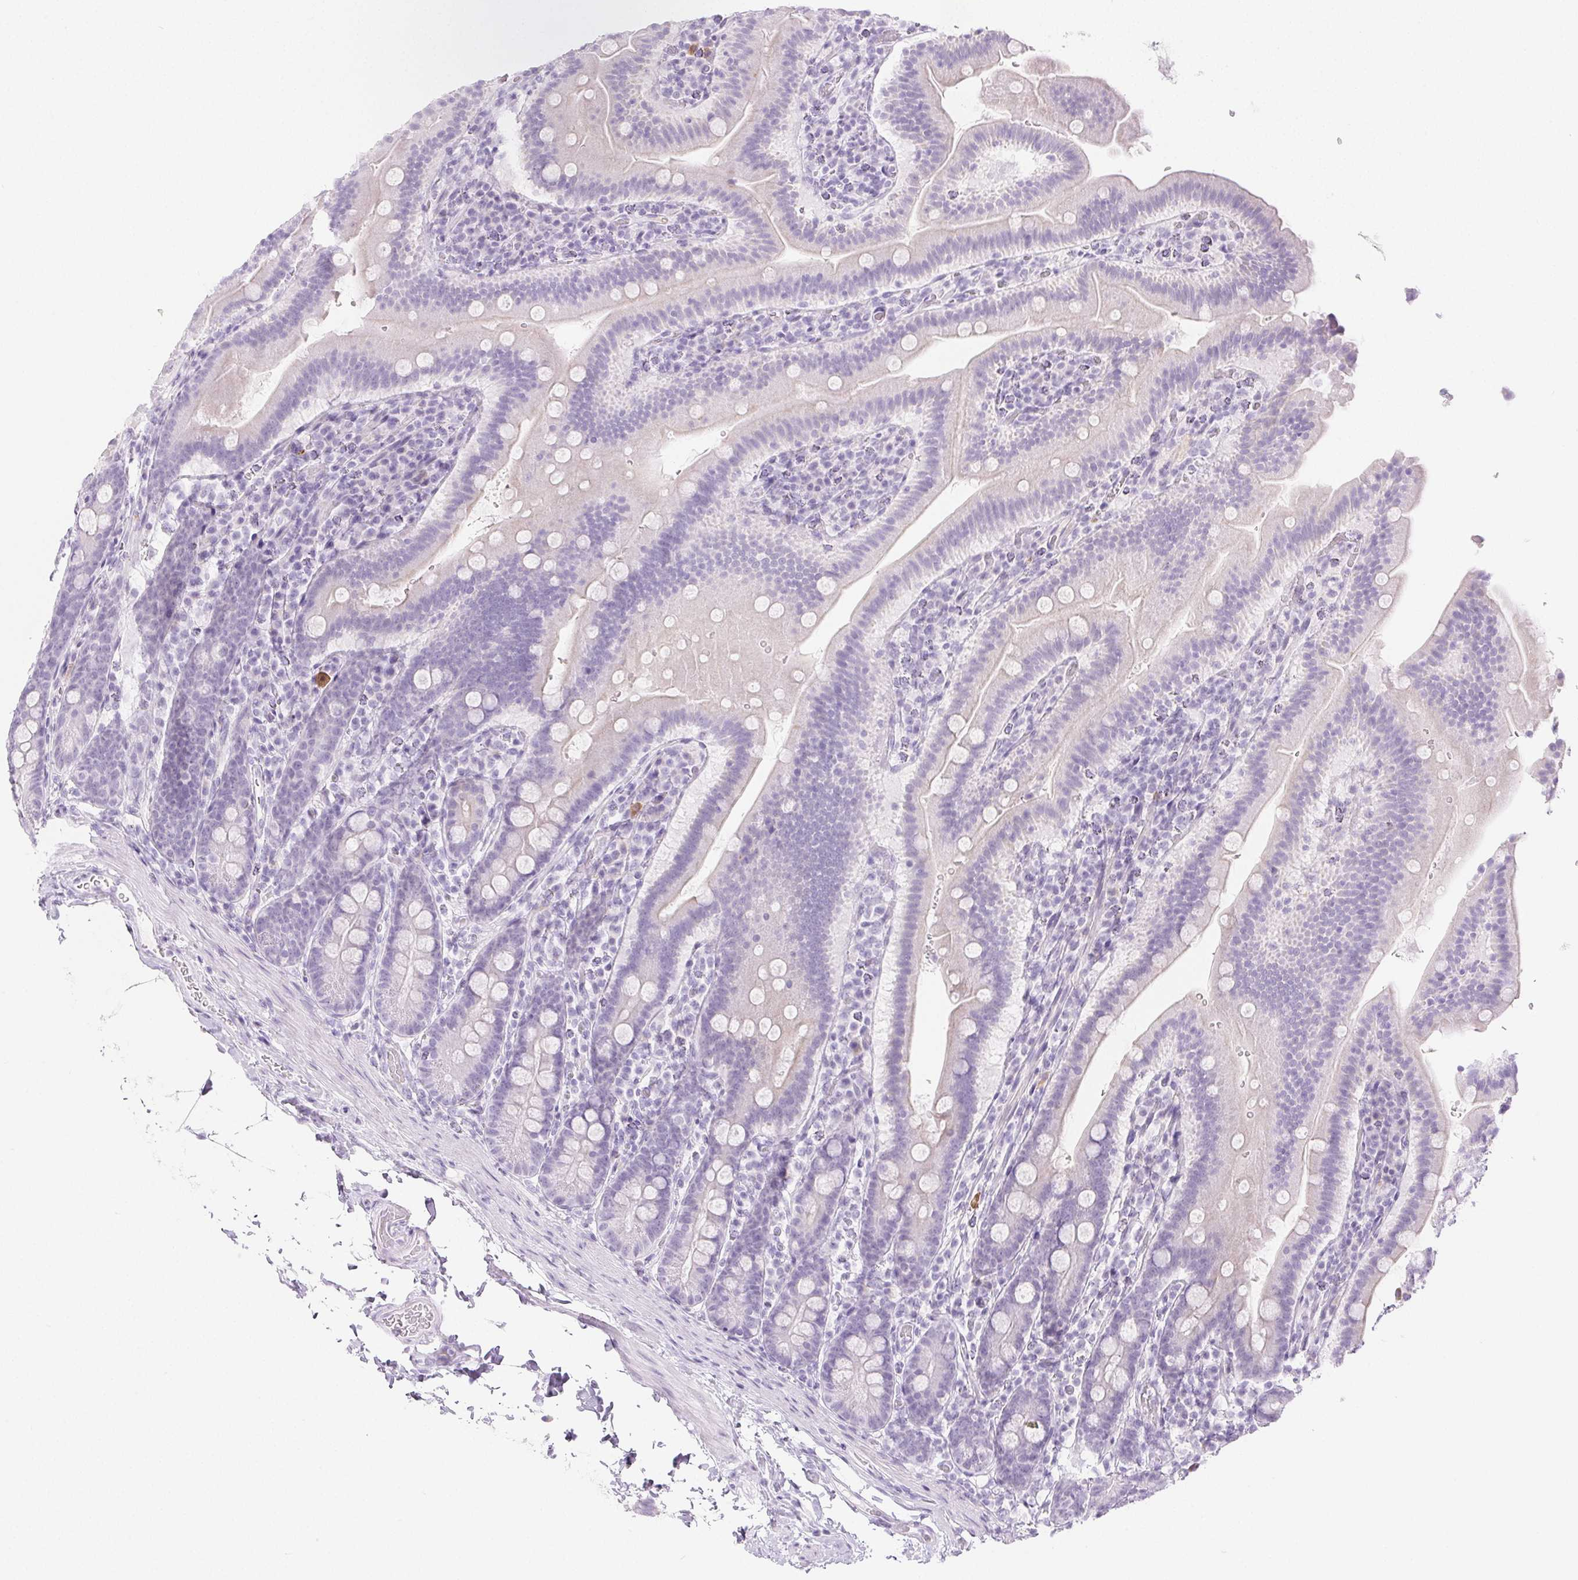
{"staining": {"intensity": "negative", "quantity": "none", "location": "none"}, "tissue": "small intestine", "cell_type": "Glandular cells", "image_type": "normal", "snomed": [{"axis": "morphology", "description": "Normal tissue, NOS"}, {"axis": "topography", "description": "Small intestine"}], "caption": "Human small intestine stained for a protein using IHC reveals no staining in glandular cells.", "gene": "PI3", "patient": {"sex": "male", "age": 26}}